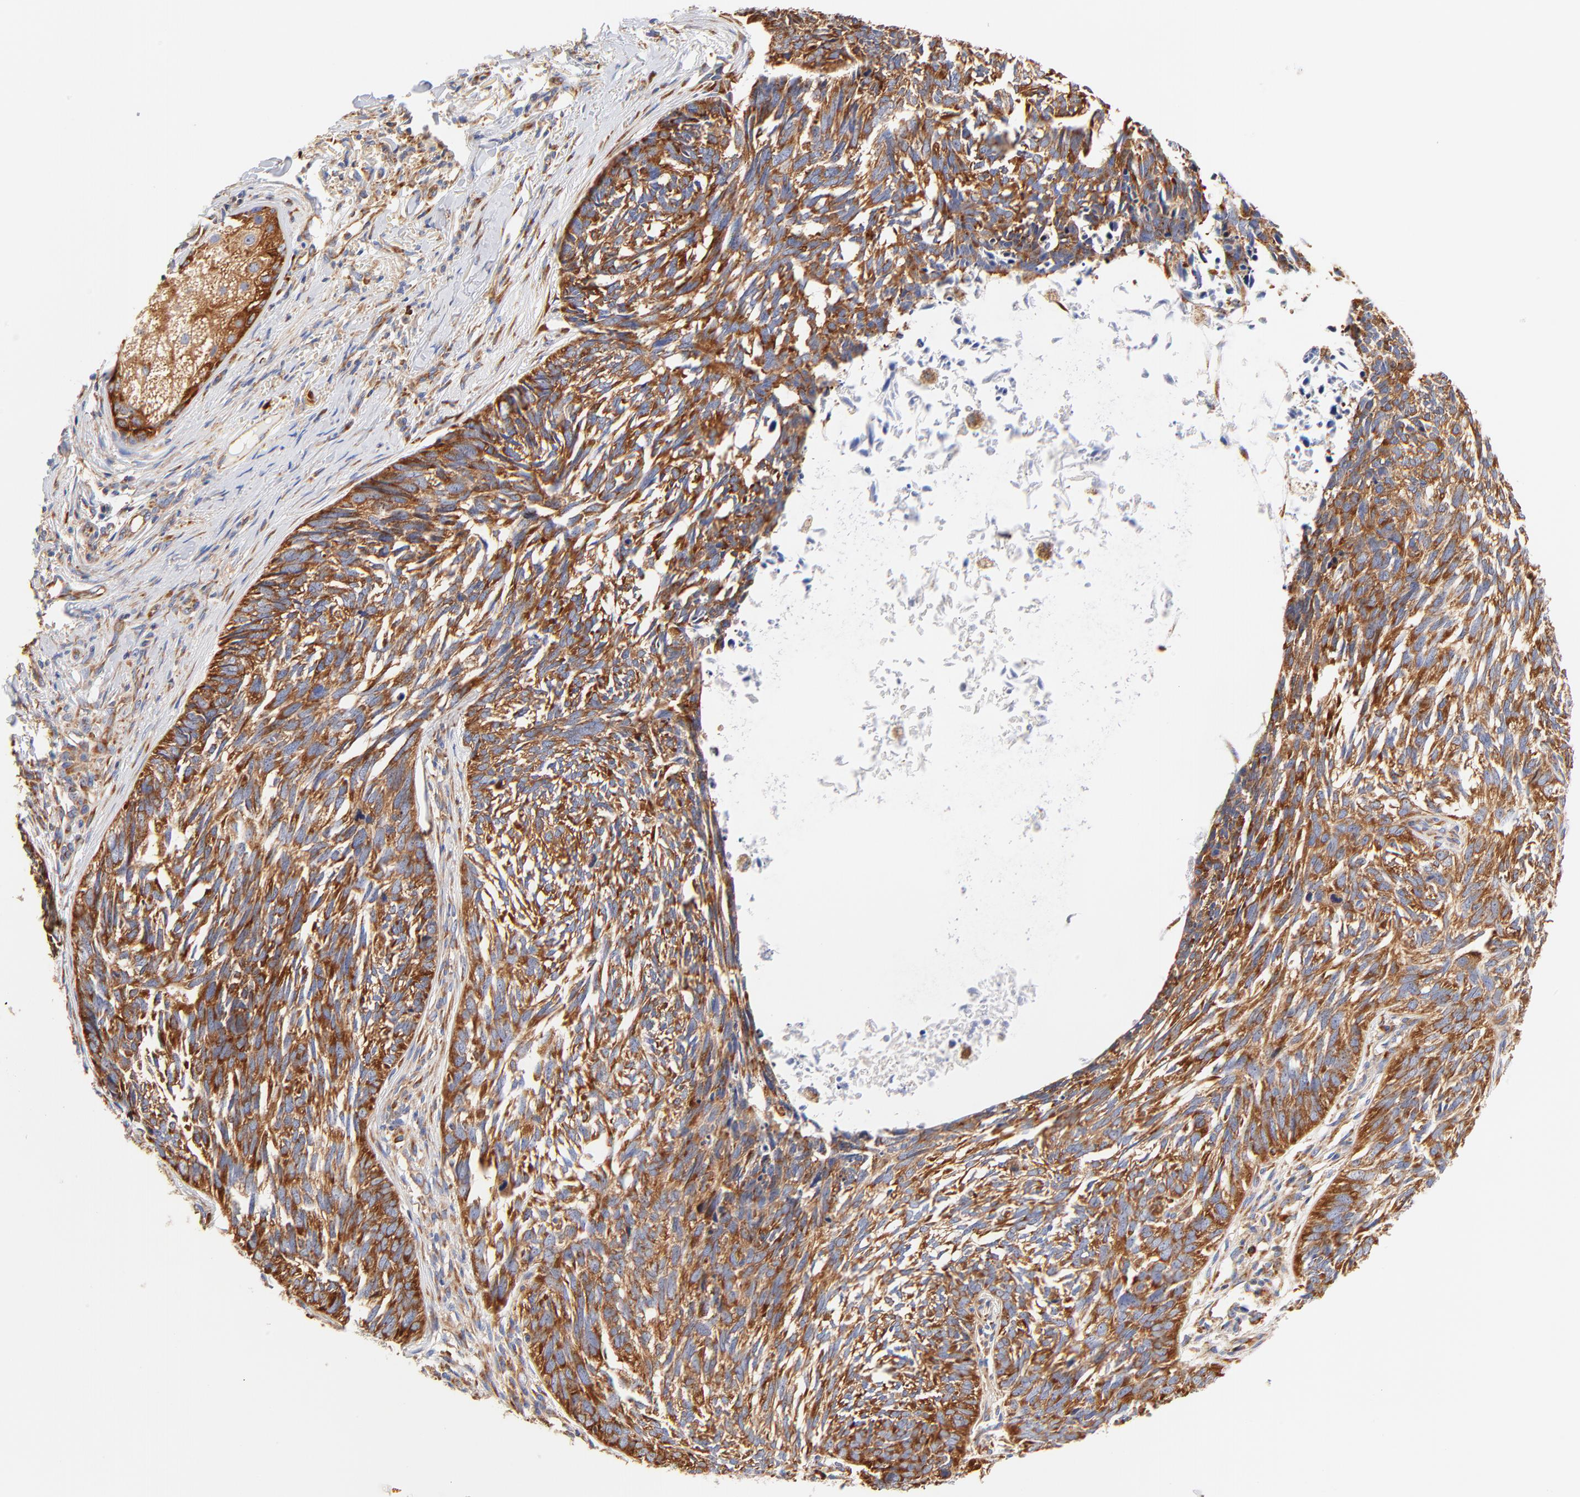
{"staining": {"intensity": "strong", "quantity": ">75%", "location": "cytoplasmic/membranous"}, "tissue": "skin cancer", "cell_type": "Tumor cells", "image_type": "cancer", "snomed": [{"axis": "morphology", "description": "Basal cell carcinoma"}, {"axis": "topography", "description": "Skin"}], "caption": "There is high levels of strong cytoplasmic/membranous expression in tumor cells of skin basal cell carcinoma, as demonstrated by immunohistochemical staining (brown color).", "gene": "RPL27", "patient": {"sex": "male", "age": 63}}